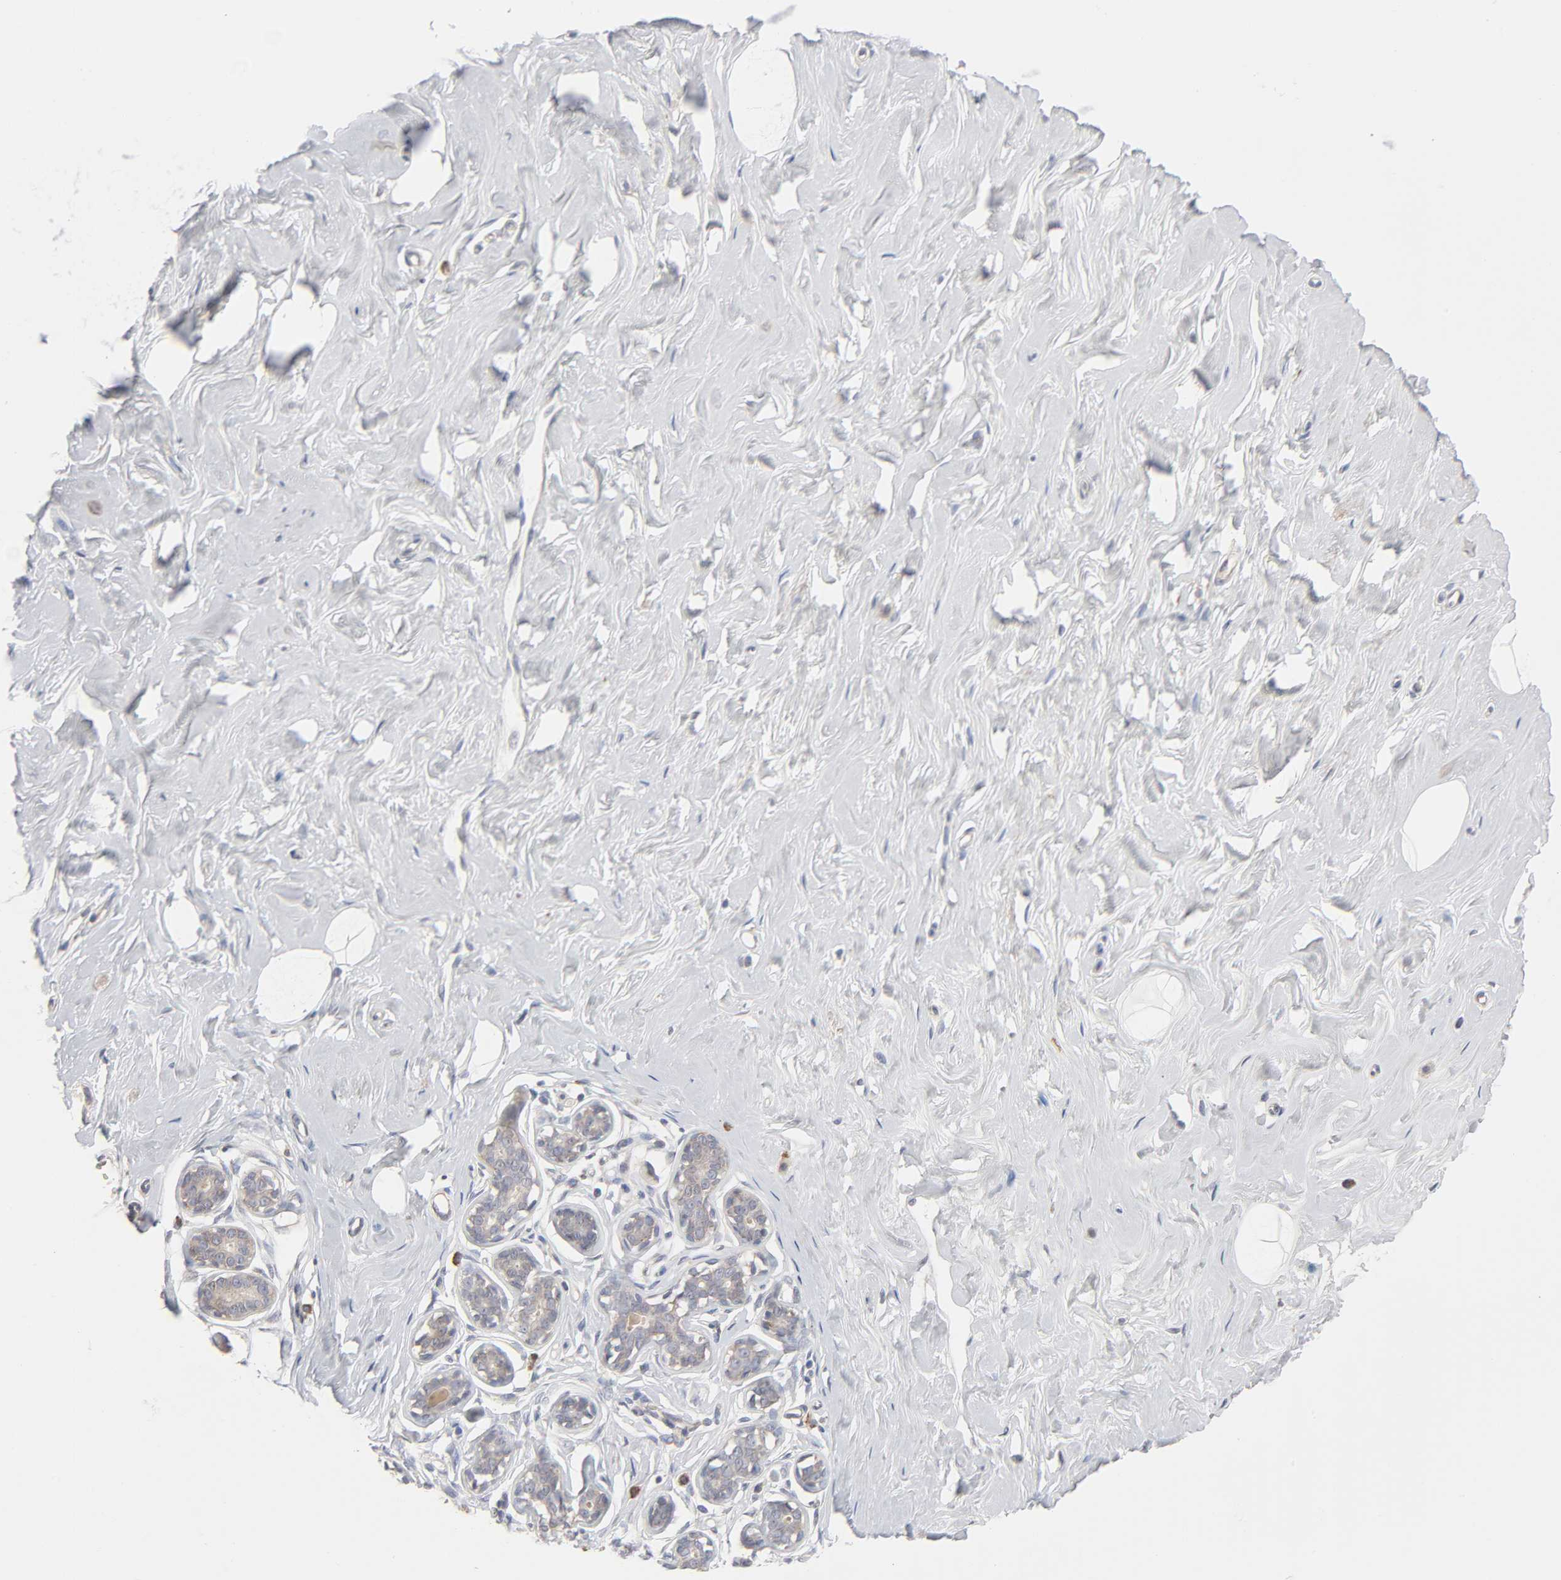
{"staining": {"intensity": "weak", "quantity": ">75%", "location": "cytoplasmic/membranous"}, "tissue": "breast", "cell_type": "Adipocytes", "image_type": "normal", "snomed": [{"axis": "morphology", "description": "Normal tissue, NOS"}, {"axis": "topography", "description": "Breast"}], "caption": "Immunohistochemistry (IHC) of benign human breast demonstrates low levels of weak cytoplasmic/membranous expression in about >75% of adipocytes. (brown staining indicates protein expression, while blue staining denotes nuclei).", "gene": "IL4R", "patient": {"sex": "female", "age": 23}}